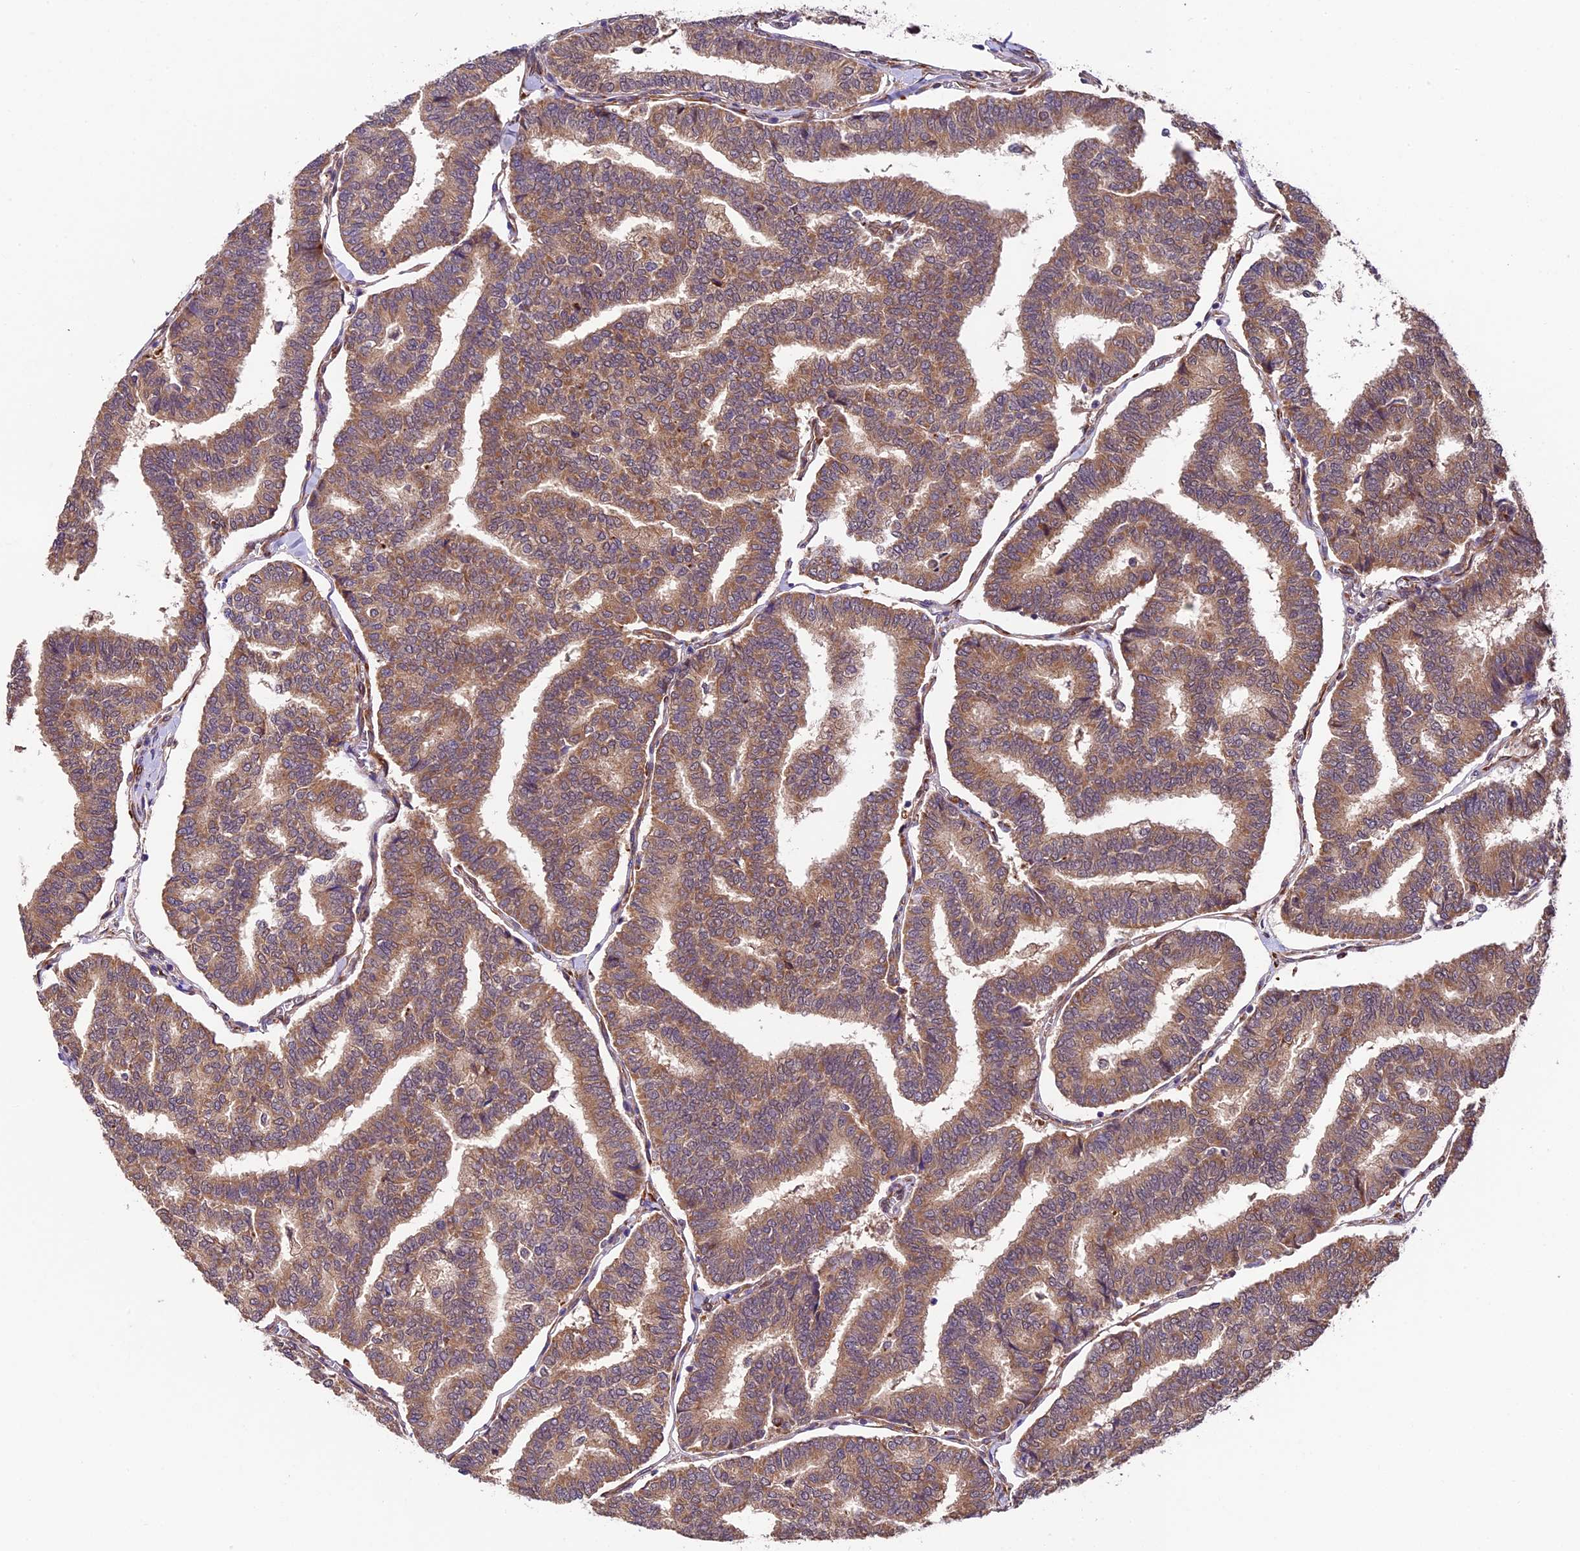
{"staining": {"intensity": "weak", "quantity": ">75%", "location": "cytoplasmic/membranous"}, "tissue": "thyroid cancer", "cell_type": "Tumor cells", "image_type": "cancer", "snomed": [{"axis": "morphology", "description": "Papillary adenocarcinoma, NOS"}, {"axis": "topography", "description": "Thyroid gland"}], "caption": "Papillary adenocarcinoma (thyroid) stained with IHC reveals weak cytoplasmic/membranous positivity in approximately >75% of tumor cells. The staining was performed using DAB (3,3'-diaminobenzidine) to visualize the protein expression in brown, while the nuclei were stained in blue with hematoxylin (Magnification: 20x).", "gene": "LSM7", "patient": {"sex": "female", "age": 35}}